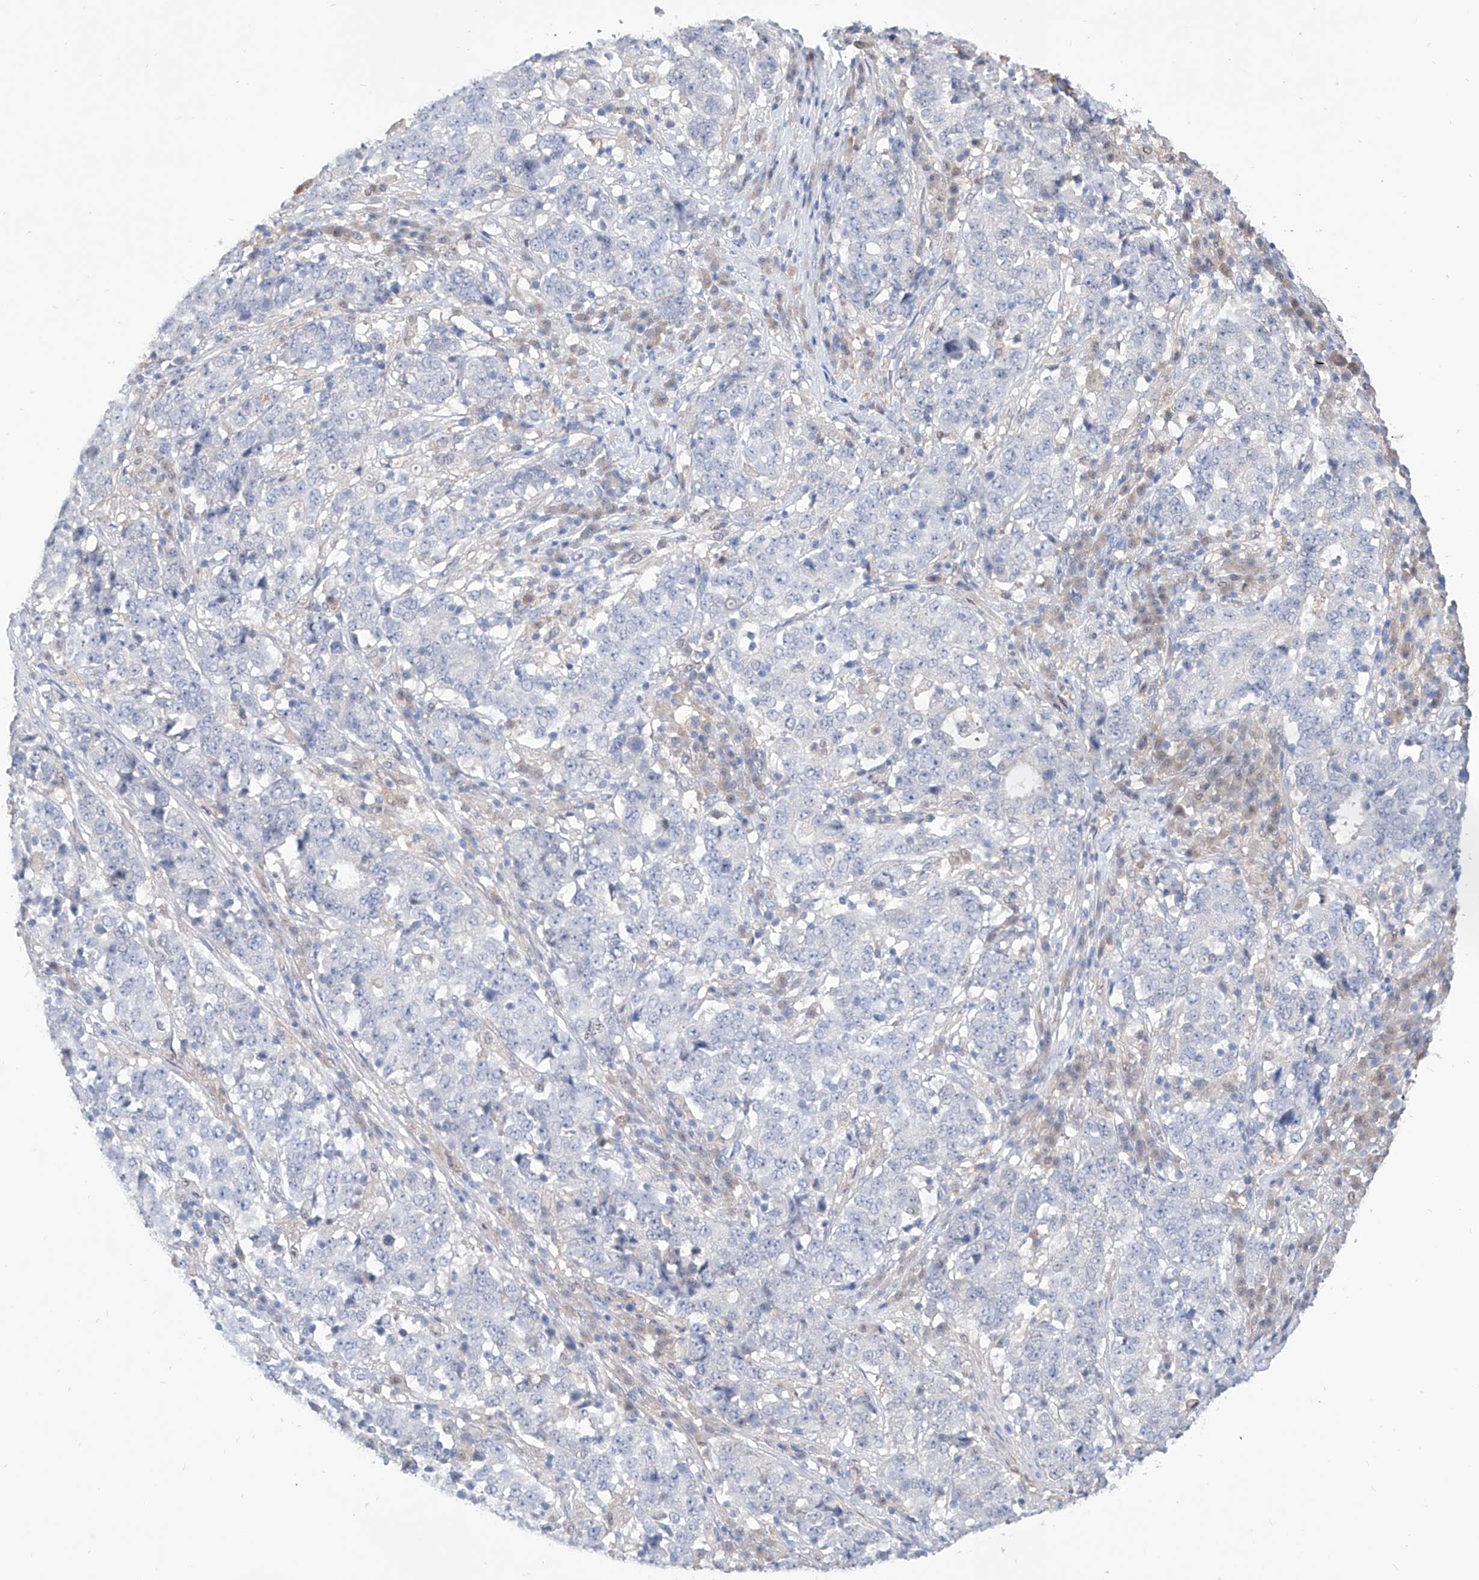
{"staining": {"intensity": "negative", "quantity": "none", "location": "none"}, "tissue": "stomach cancer", "cell_type": "Tumor cells", "image_type": "cancer", "snomed": [{"axis": "morphology", "description": "Adenocarcinoma, NOS"}, {"axis": "topography", "description": "Stomach"}], "caption": "Tumor cells are negative for brown protein staining in adenocarcinoma (stomach).", "gene": "PDXK", "patient": {"sex": "male", "age": 59}}